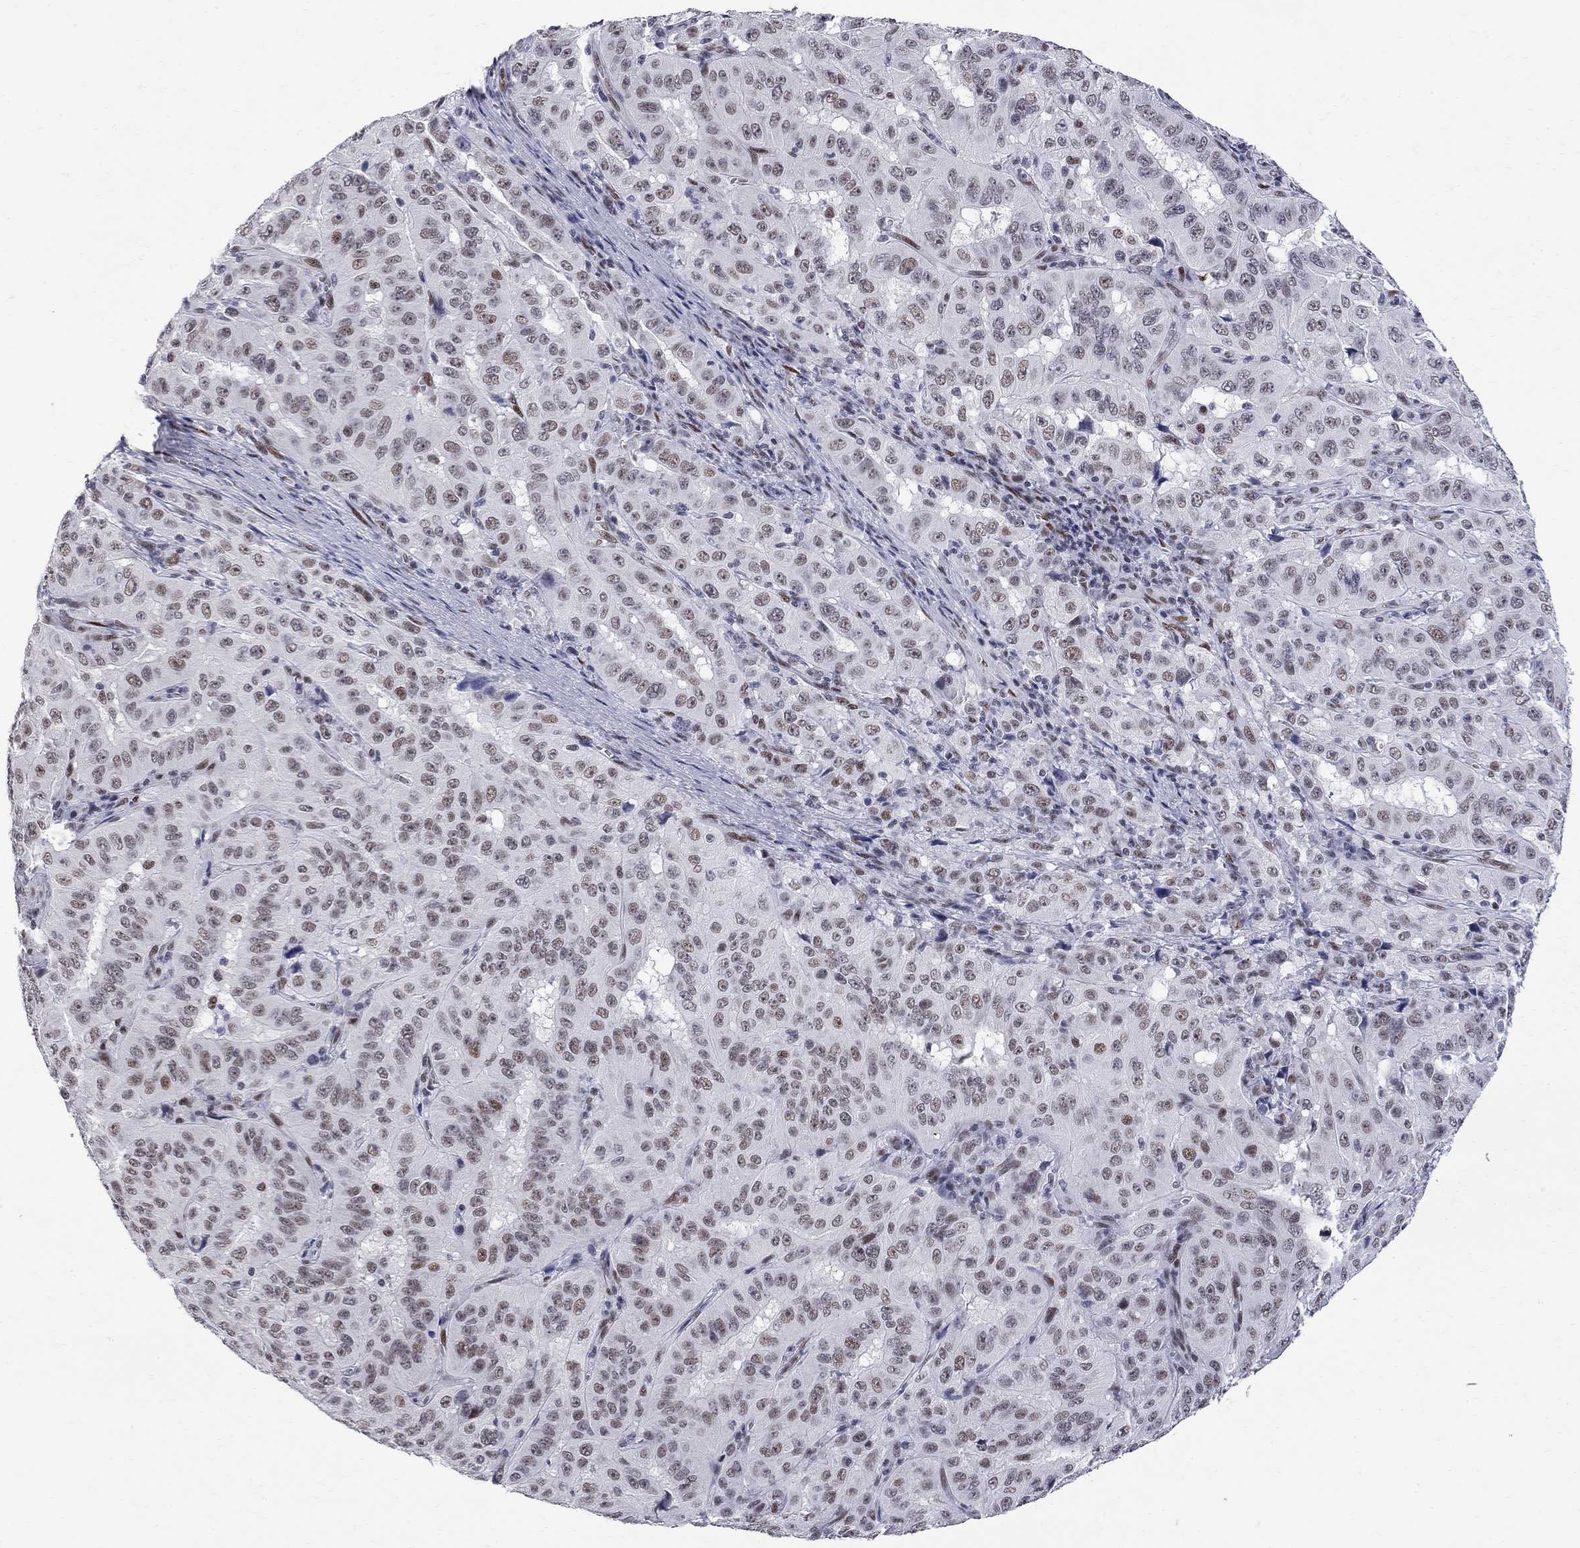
{"staining": {"intensity": "weak", "quantity": "25%-75%", "location": "nuclear"}, "tissue": "pancreatic cancer", "cell_type": "Tumor cells", "image_type": "cancer", "snomed": [{"axis": "morphology", "description": "Adenocarcinoma, NOS"}, {"axis": "topography", "description": "Pancreas"}], "caption": "Pancreatic cancer (adenocarcinoma) was stained to show a protein in brown. There is low levels of weak nuclear expression in about 25%-75% of tumor cells. The staining was performed using DAB (3,3'-diaminobenzidine), with brown indicating positive protein expression. Nuclei are stained blue with hematoxylin.", "gene": "ZBTB47", "patient": {"sex": "male", "age": 63}}